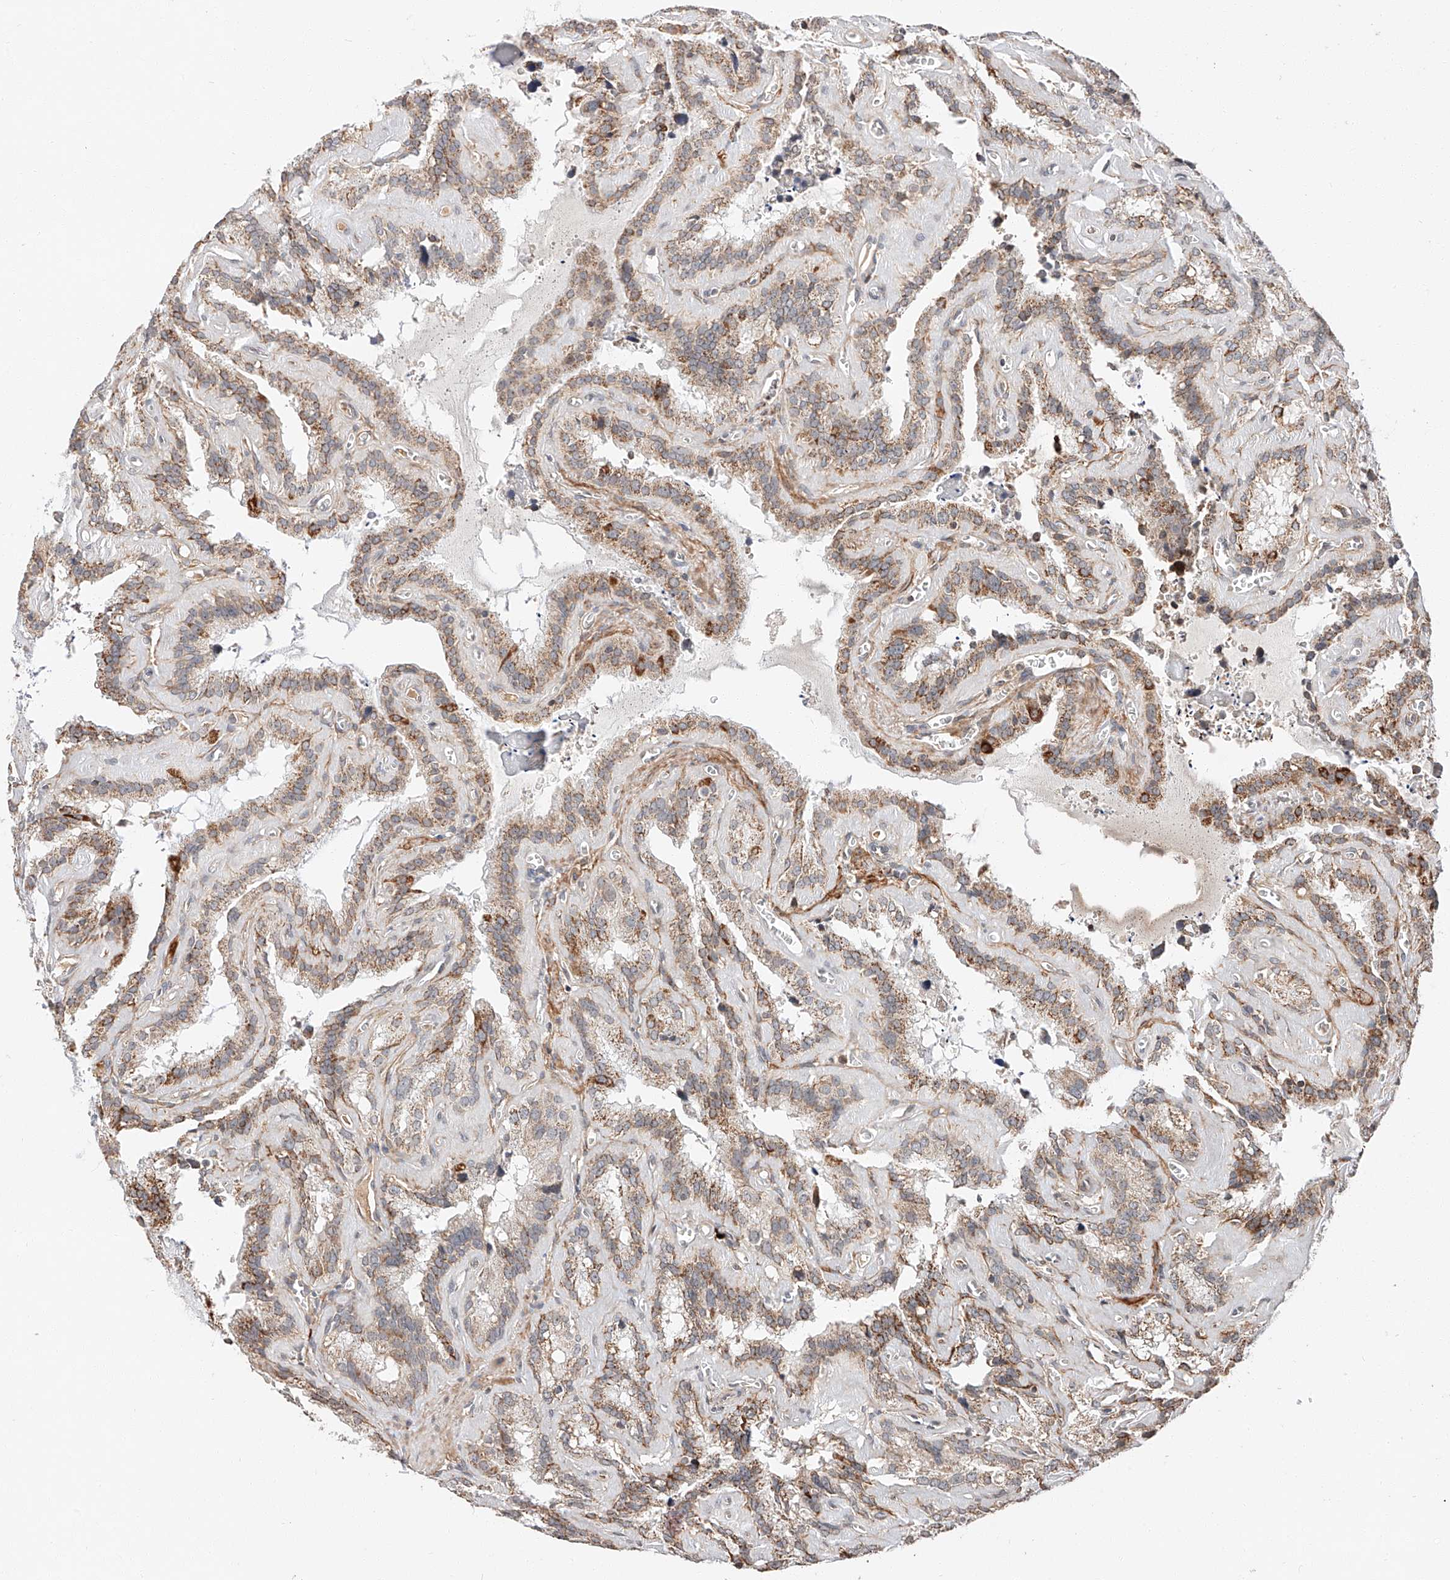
{"staining": {"intensity": "moderate", "quantity": "25%-75%", "location": "cytoplasmic/membranous"}, "tissue": "seminal vesicle", "cell_type": "Glandular cells", "image_type": "normal", "snomed": [{"axis": "morphology", "description": "Normal tissue, NOS"}, {"axis": "topography", "description": "Prostate"}, {"axis": "topography", "description": "Seminal veicle"}], "caption": "Protein expression analysis of benign human seminal vesicle reveals moderate cytoplasmic/membranous positivity in approximately 25%-75% of glandular cells. The protein of interest is shown in brown color, while the nuclei are stained blue.", "gene": "ARHGAP33", "patient": {"sex": "male", "age": 59}}